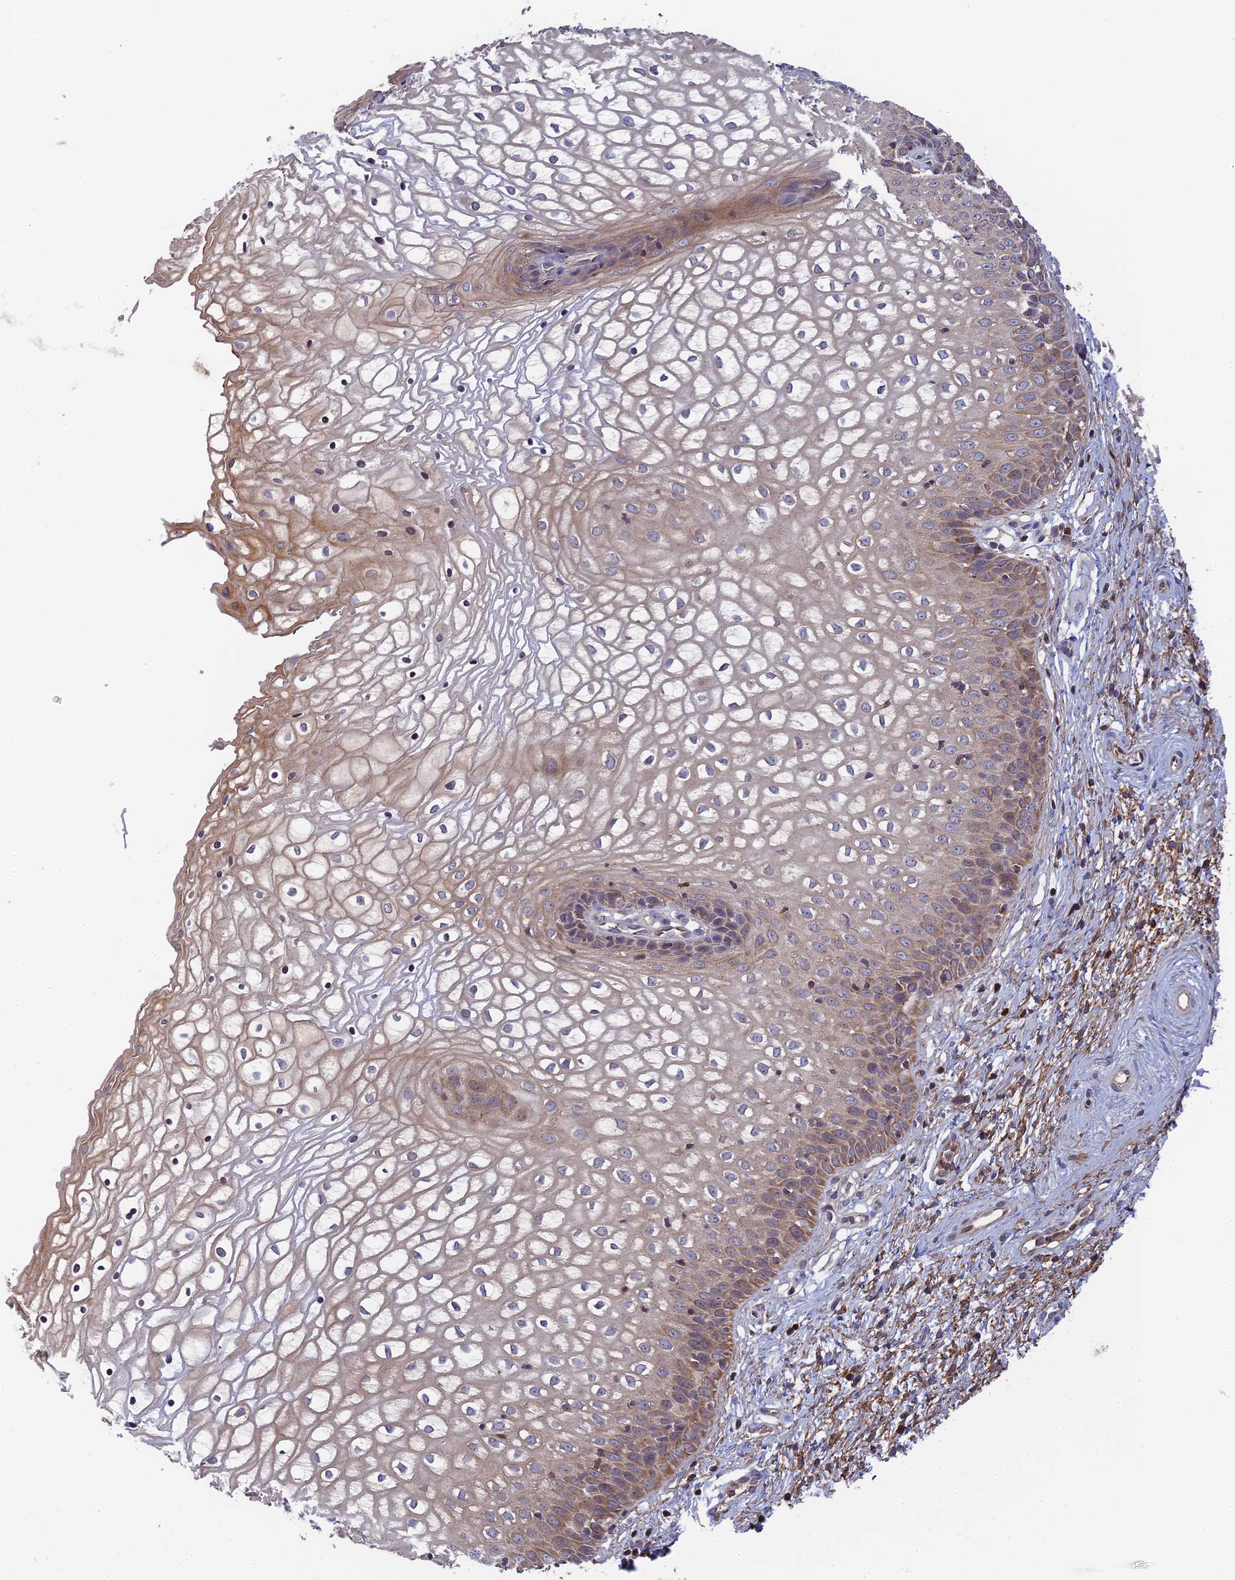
{"staining": {"intensity": "weak", "quantity": ">75%", "location": "cytoplasmic/membranous"}, "tissue": "vagina", "cell_type": "Squamous epithelial cells", "image_type": "normal", "snomed": [{"axis": "morphology", "description": "Normal tissue, NOS"}, {"axis": "topography", "description": "Vagina"}], "caption": "A low amount of weak cytoplasmic/membranous staining is identified in about >75% of squamous epithelial cells in normal vagina. (IHC, brightfield microscopy, high magnification).", "gene": "RPIA", "patient": {"sex": "female", "age": 34}}